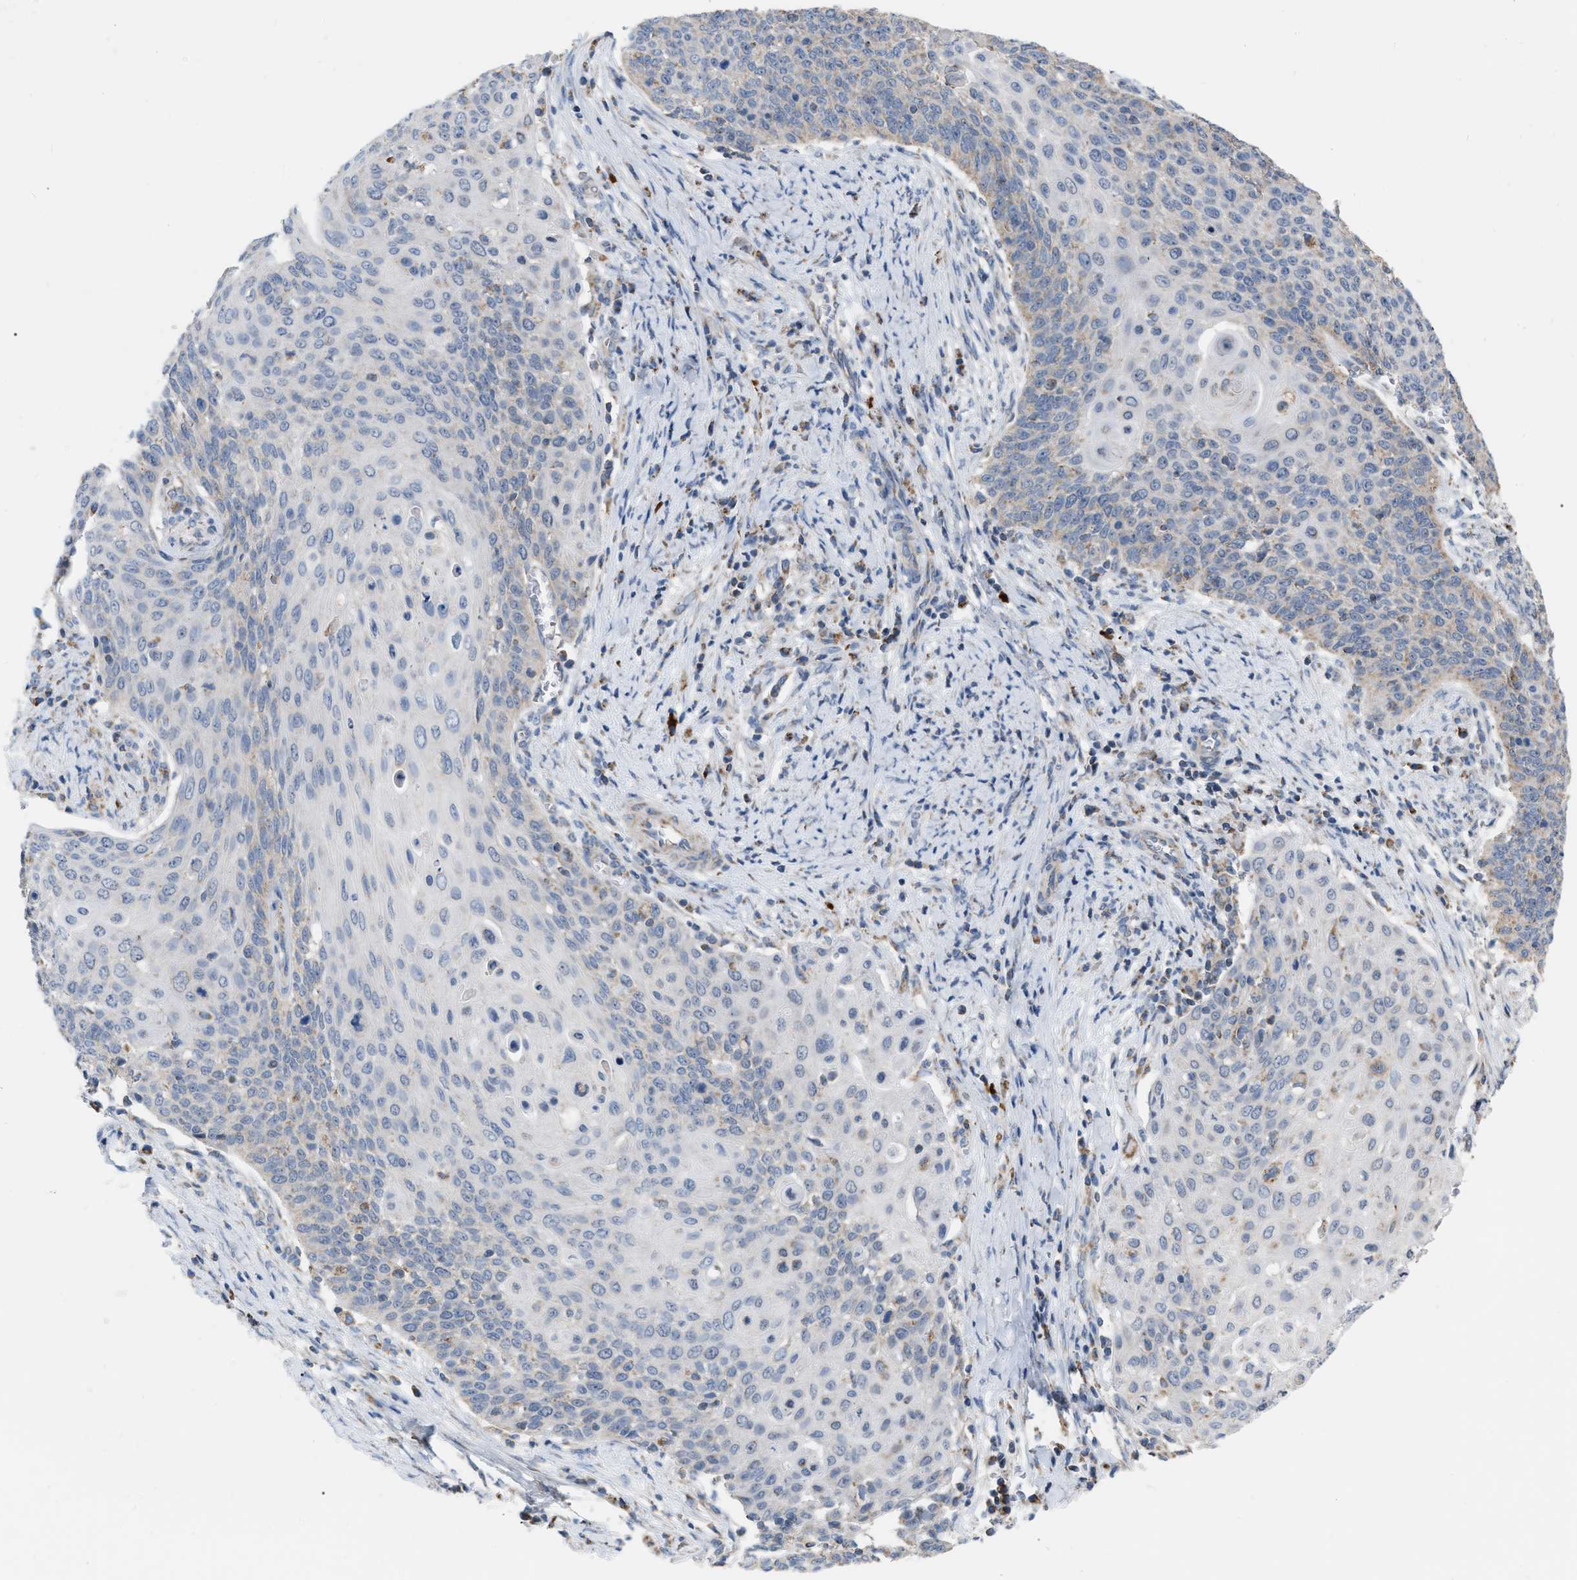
{"staining": {"intensity": "negative", "quantity": "none", "location": "none"}, "tissue": "cervical cancer", "cell_type": "Tumor cells", "image_type": "cancer", "snomed": [{"axis": "morphology", "description": "Squamous cell carcinoma, NOS"}, {"axis": "topography", "description": "Cervix"}], "caption": "Tumor cells show no significant protein staining in squamous cell carcinoma (cervical).", "gene": "DDX56", "patient": {"sex": "female", "age": 39}}